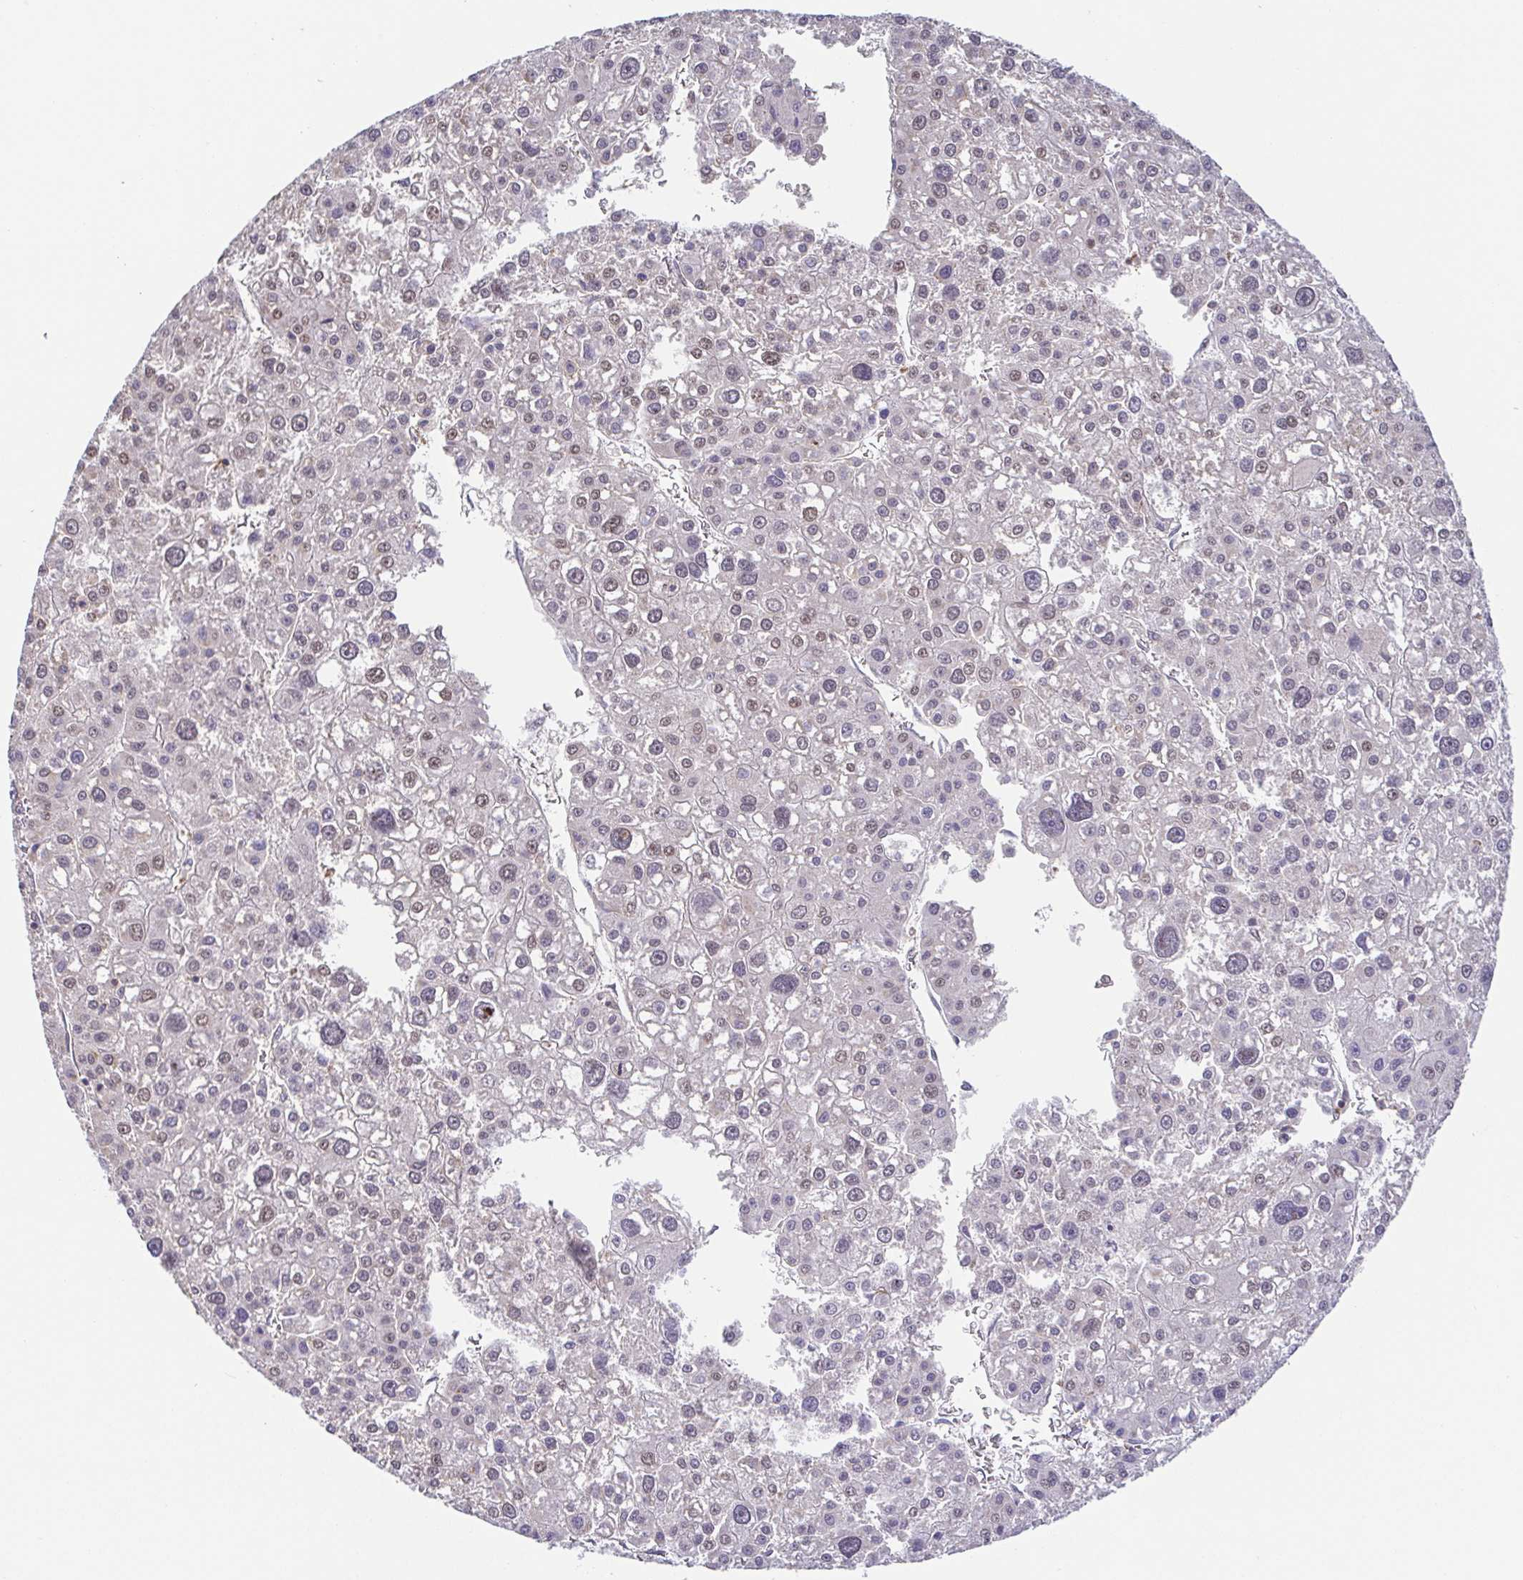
{"staining": {"intensity": "weak", "quantity": "25%-75%", "location": "nuclear"}, "tissue": "liver cancer", "cell_type": "Tumor cells", "image_type": "cancer", "snomed": [{"axis": "morphology", "description": "Carcinoma, Hepatocellular, NOS"}, {"axis": "topography", "description": "Liver"}], "caption": "Brown immunohistochemical staining in hepatocellular carcinoma (liver) shows weak nuclear staining in about 25%-75% of tumor cells. (DAB IHC, brown staining for protein, blue staining for nuclei).", "gene": "PREPL", "patient": {"sex": "male", "age": 73}}